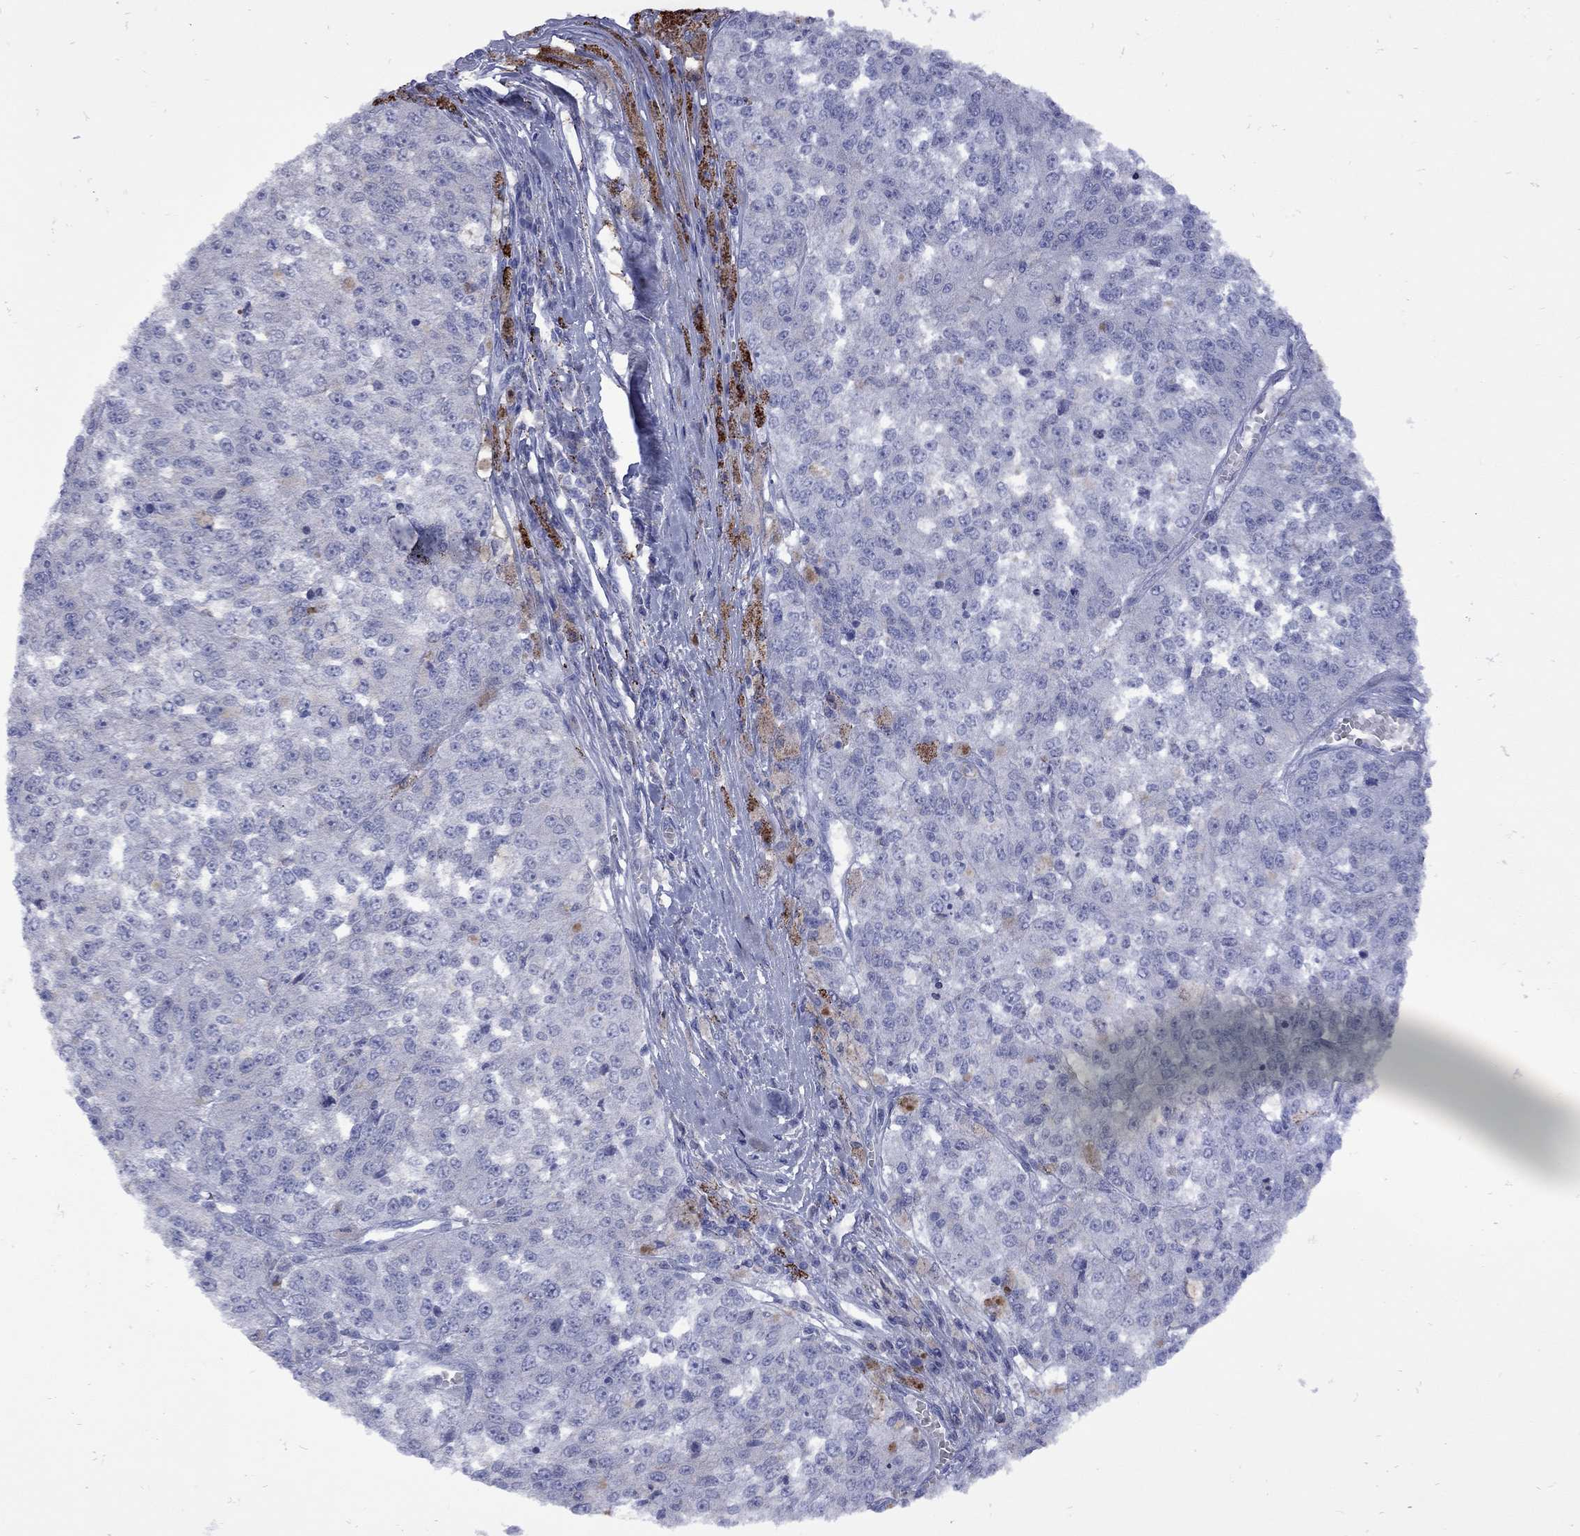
{"staining": {"intensity": "negative", "quantity": "none", "location": "none"}, "tissue": "melanoma", "cell_type": "Tumor cells", "image_type": "cancer", "snomed": [{"axis": "morphology", "description": "Malignant melanoma, Metastatic site"}, {"axis": "topography", "description": "Lymph node"}], "caption": "There is no significant staining in tumor cells of melanoma.", "gene": "SESTD1", "patient": {"sex": "female", "age": 64}}